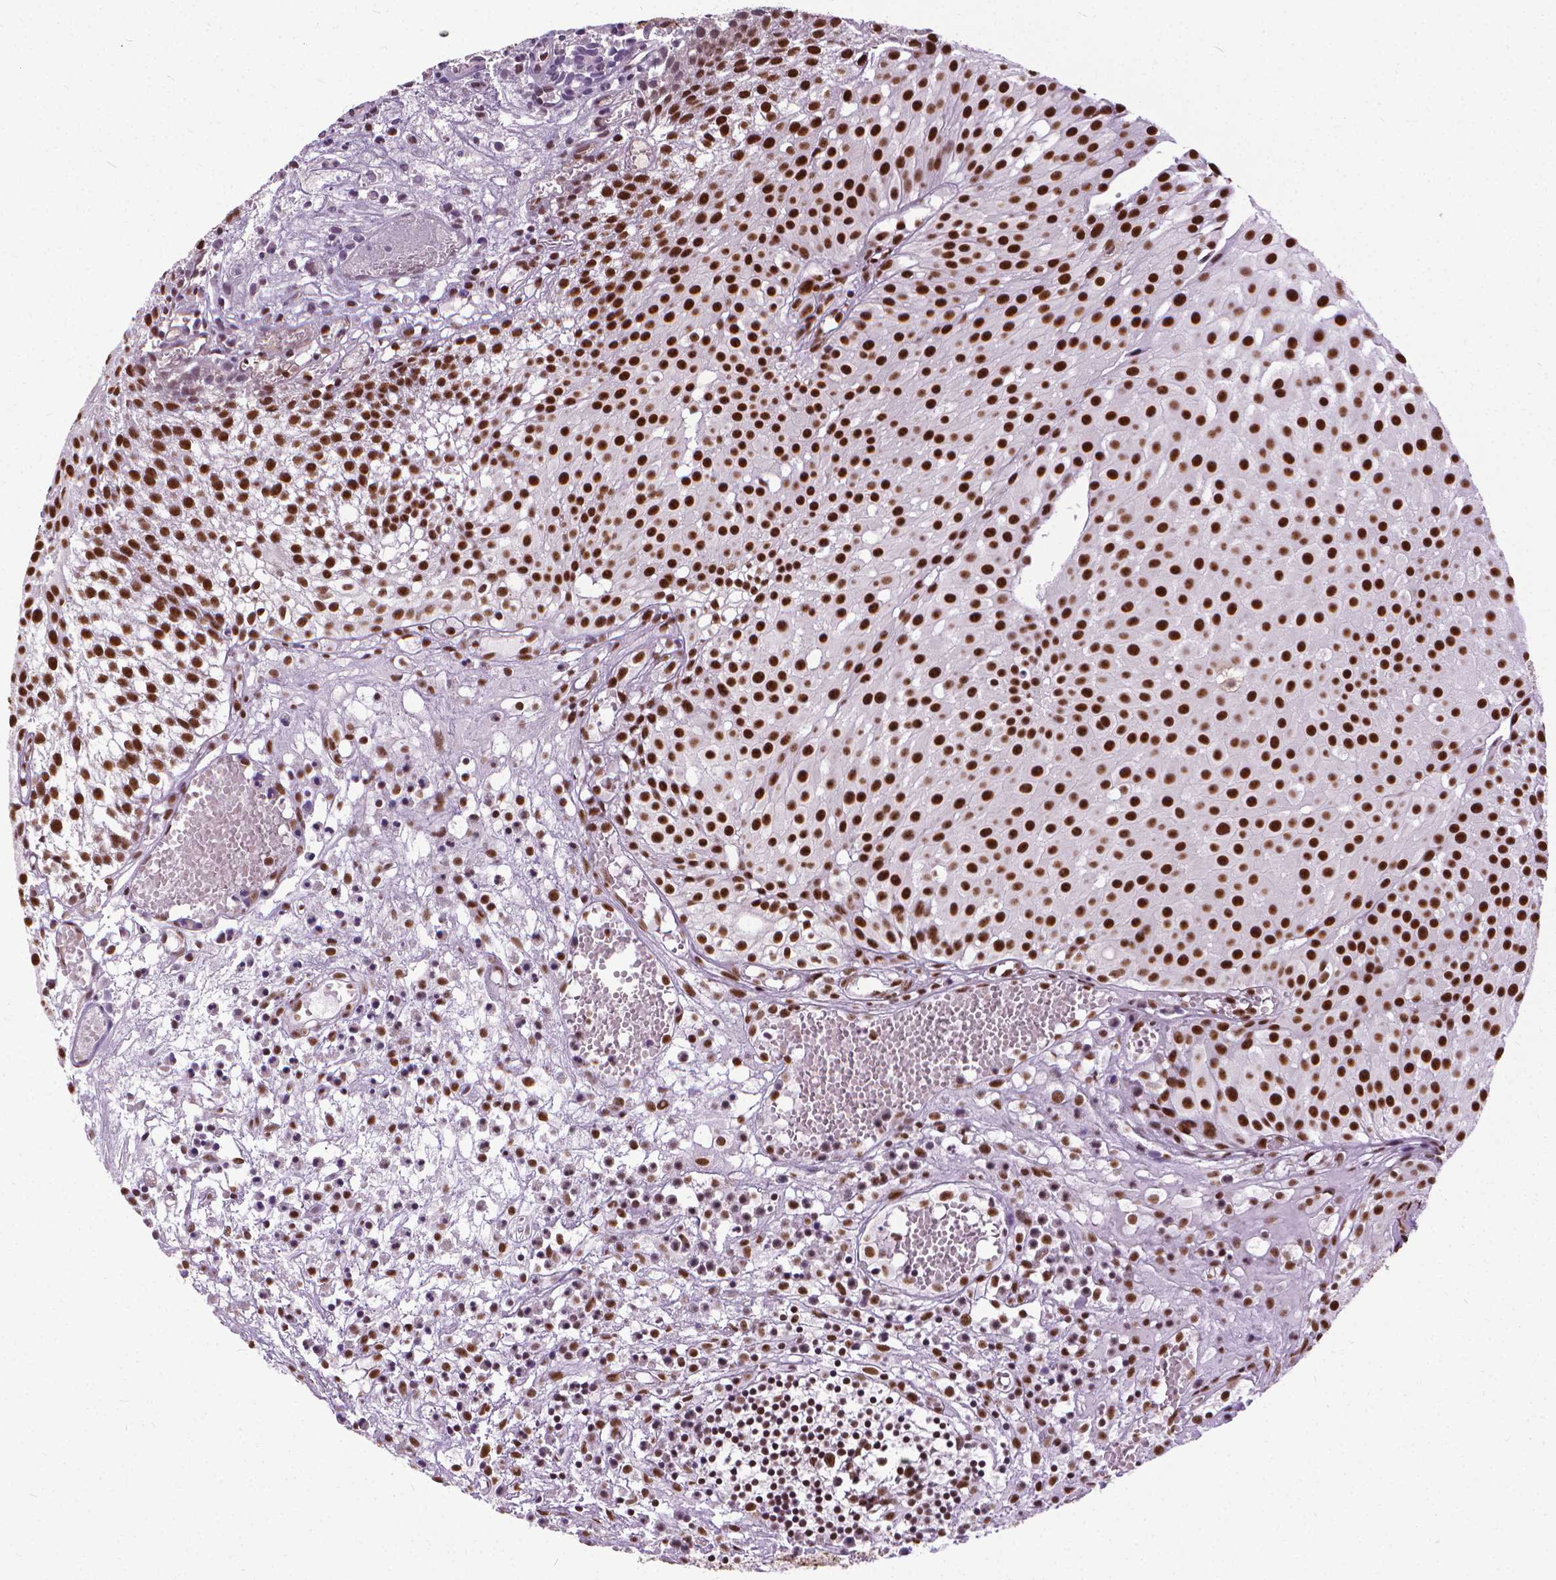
{"staining": {"intensity": "strong", "quantity": ">75%", "location": "nuclear"}, "tissue": "urothelial cancer", "cell_type": "Tumor cells", "image_type": "cancer", "snomed": [{"axis": "morphology", "description": "Urothelial carcinoma, Low grade"}, {"axis": "topography", "description": "Urinary bladder"}], "caption": "This image exhibits IHC staining of human urothelial carcinoma (low-grade), with high strong nuclear expression in approximately >75% of tumor cells.", "gene": "AKAP8", "patient": {"sex": "male", "age": 79}}